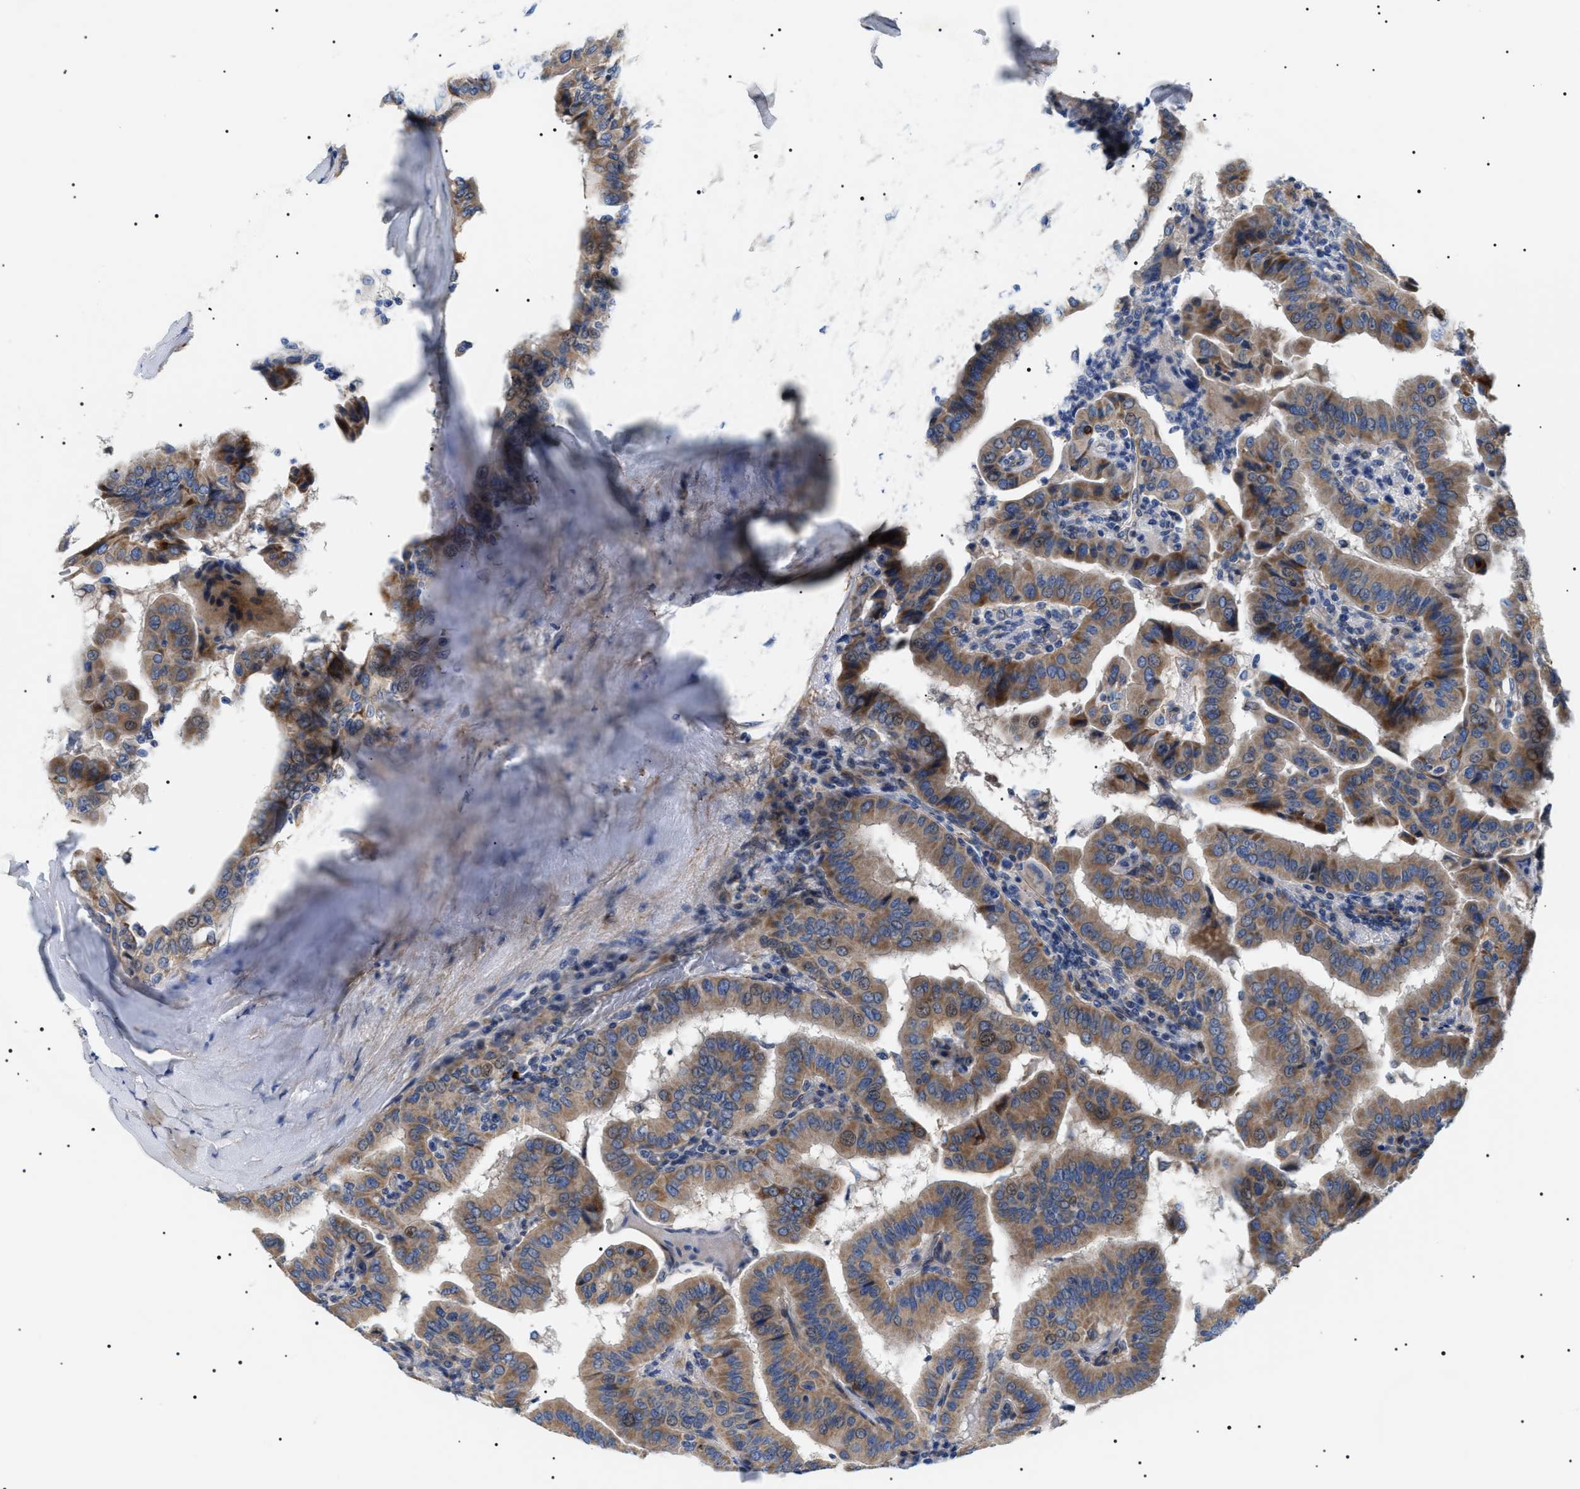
{"staining": {"intensity": "moderate", "quantity": ">75%", "location": "cytoplasmic/membranous"}, "tissue": "thyroid cancer", "cell_type": "Tumor cells", "image_type": "cancer", "snomed": [{"axis": "morphology", "description": "Papillary adenocarcinoma, NOS"}, {"axis": "topography", "description": "Thyroid gland"}], "caption": "Moderate cytoplasmic/membranous expression is seen in approximately >75% of tumor cells in thyroid cancer.", "gene": "TMEM222", "patient": {"sex": "male", "age": 33}}